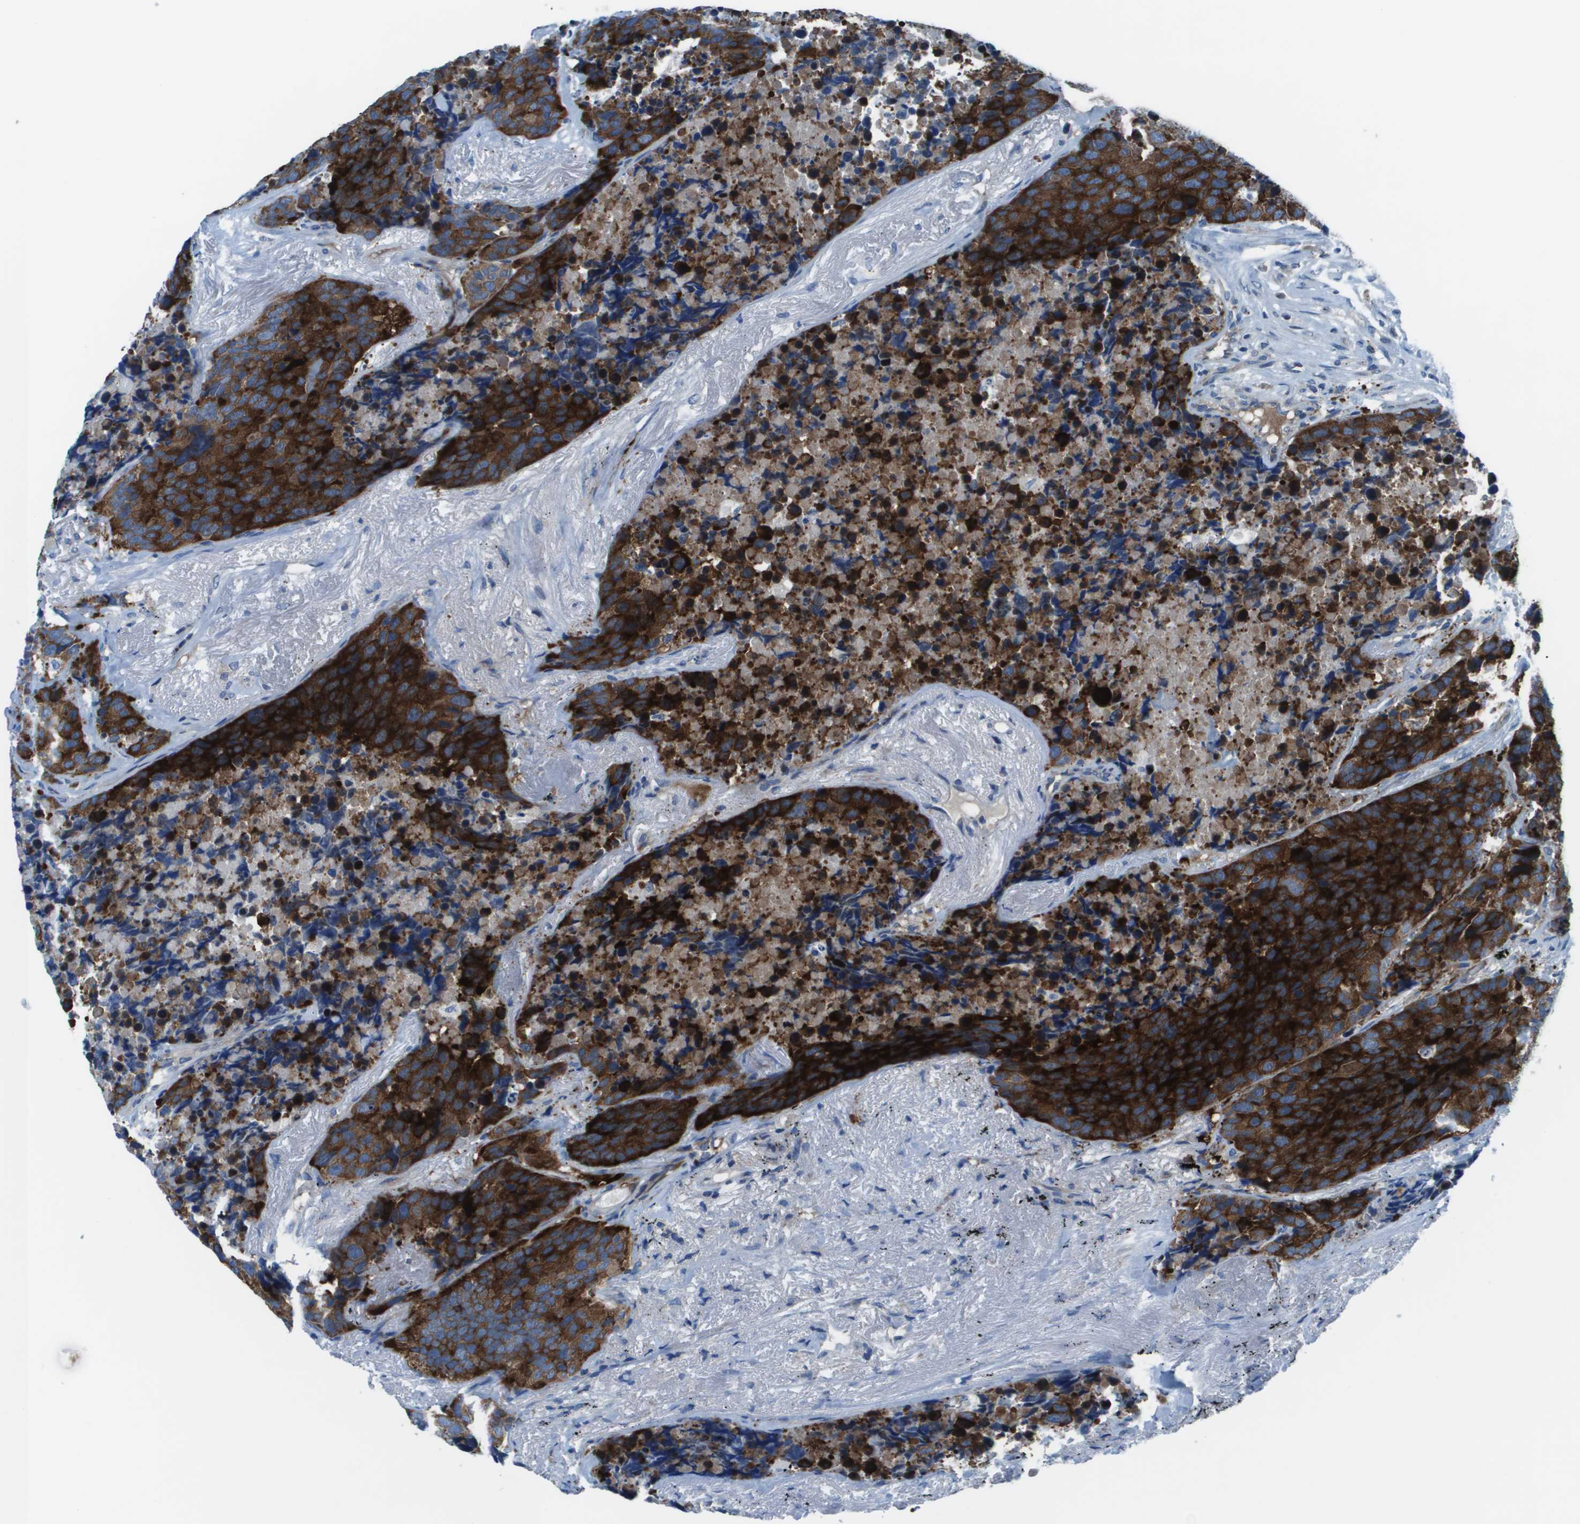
{"staining": {"intensity": "strong", "quantity": ">75%", "location": "cytoplasmic/membranous"}, "tissue": "carcinoid", "cell_type": "Tumor cells", "image_type": "cancer", "snomed": [{"axis": "morphology", "description": "Carcinoid, malignant, NOS"}, {"axis": "topography", "description": "Lung"}], "caption": "Carcinoid stained with a protein marker reveals strong staining in tumor cells.", "gene": "STIP1", "patient": {"sex": "male", "age": 60}}